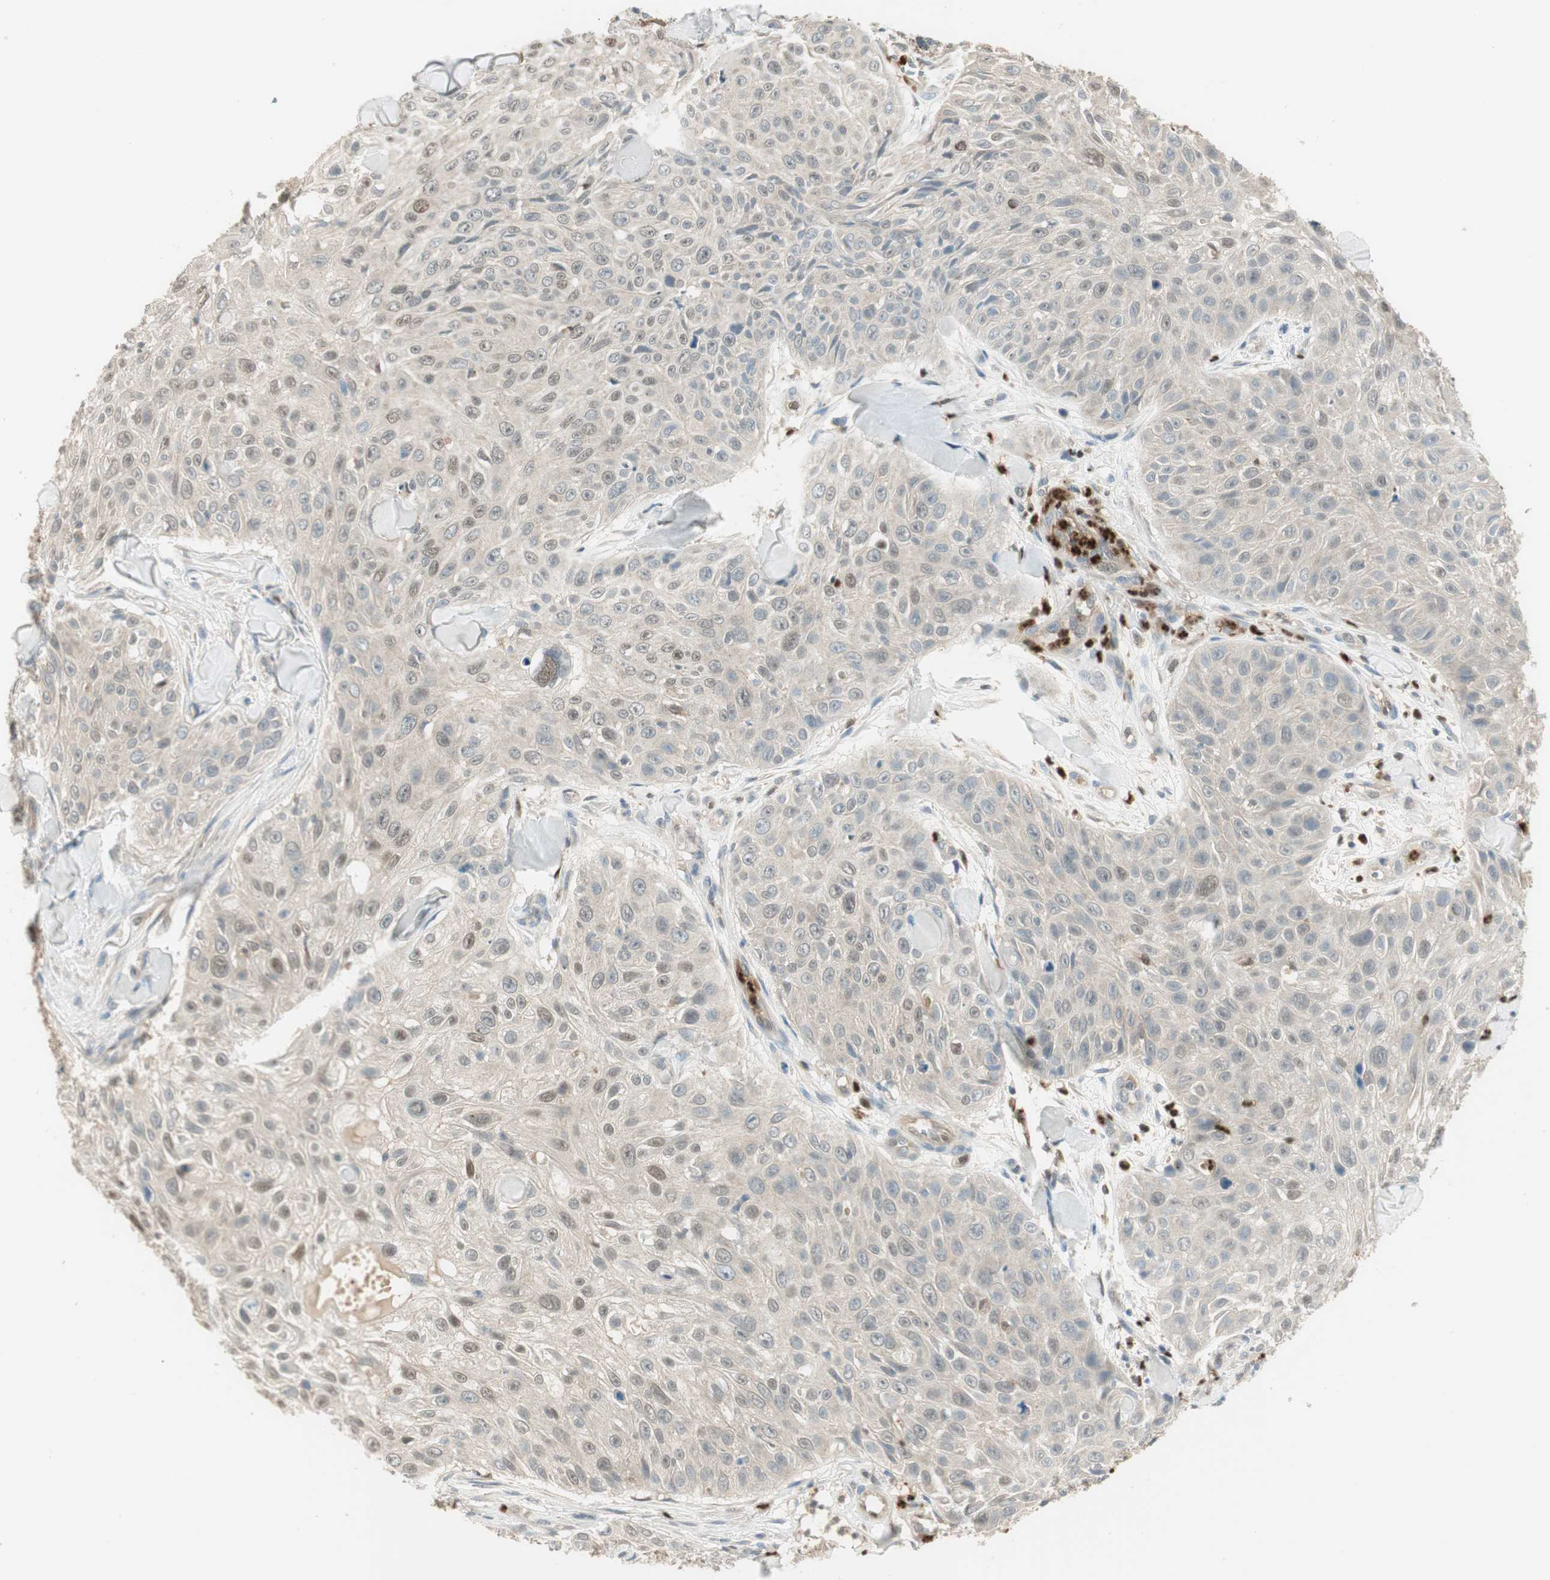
{"staining": {"intensity": "negative", "quantity": "none", "location": "none"}, "tissue": "skin cancer", "cell_type": "Tumor cells", "image_type": "cancer", "snomed": [{"axis": "morphology", "description": "Squamous cell carcinoma, NOS"}, {"axis": "topography", "description": "Skin"}], "caption": "Tumor cells show no significant positivity in squamous cell carcinoma (skin).", "gene": "LTA4H", "patient": {"sex": "male", "age": 86}}